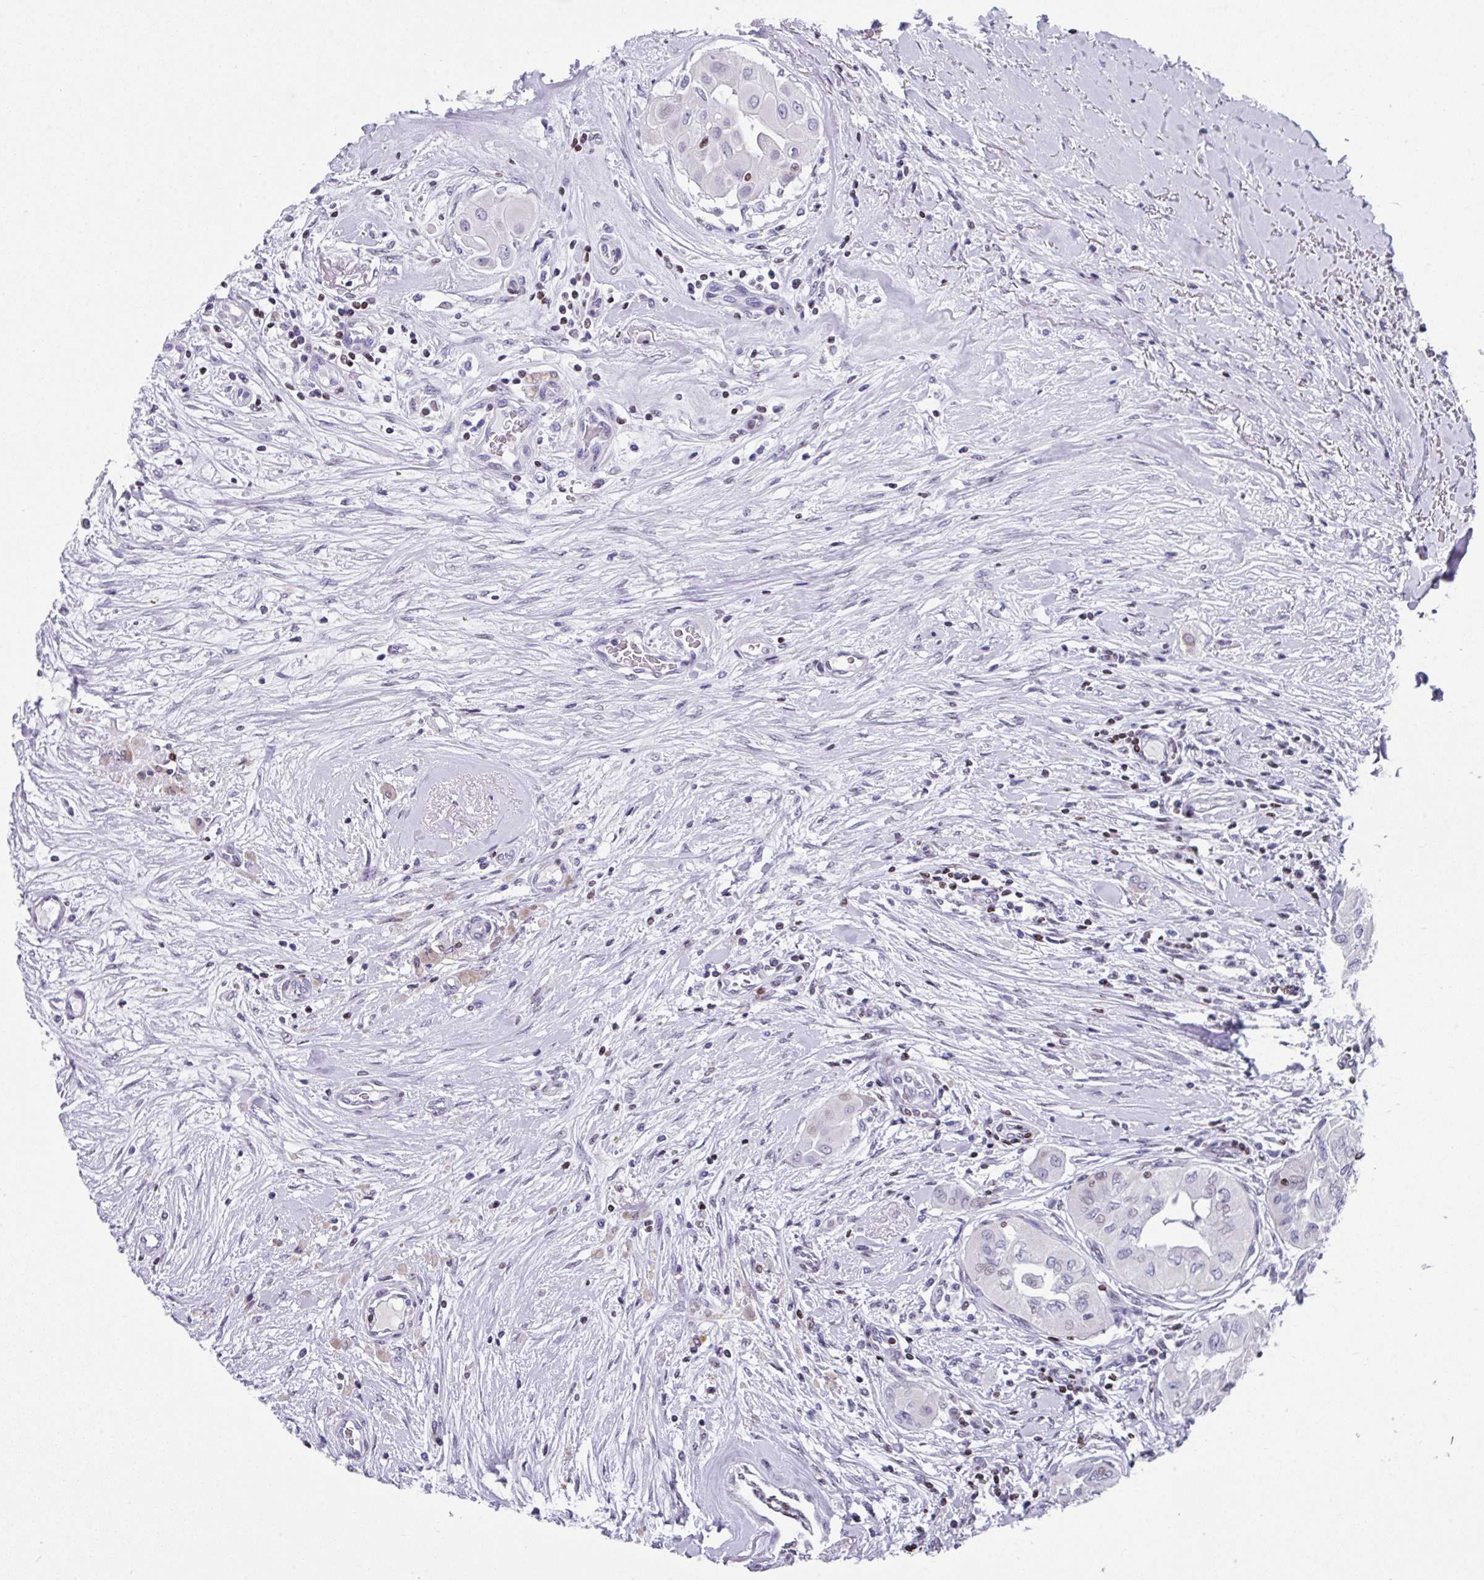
{"staining": {"intensity": "negative", "quantity": "none", "location": "none"}, "tissue": "thyroid cancer", "cell_type": "Tumor cells", "image_type": "cancer", "snomed": [{"axis": "morphology", "description": "Papillary adenocarcinoma, NOS"}, {"axis": "topography", "description": "Thyroid gland"}], "caption": "This is an immunohistochemistry photomicrograph of papillary adenocarcinoma (thyroid). There is no staining in tumor cells.", "gene": "TCF3", "patient": {"sex": "female", "age": 59}}